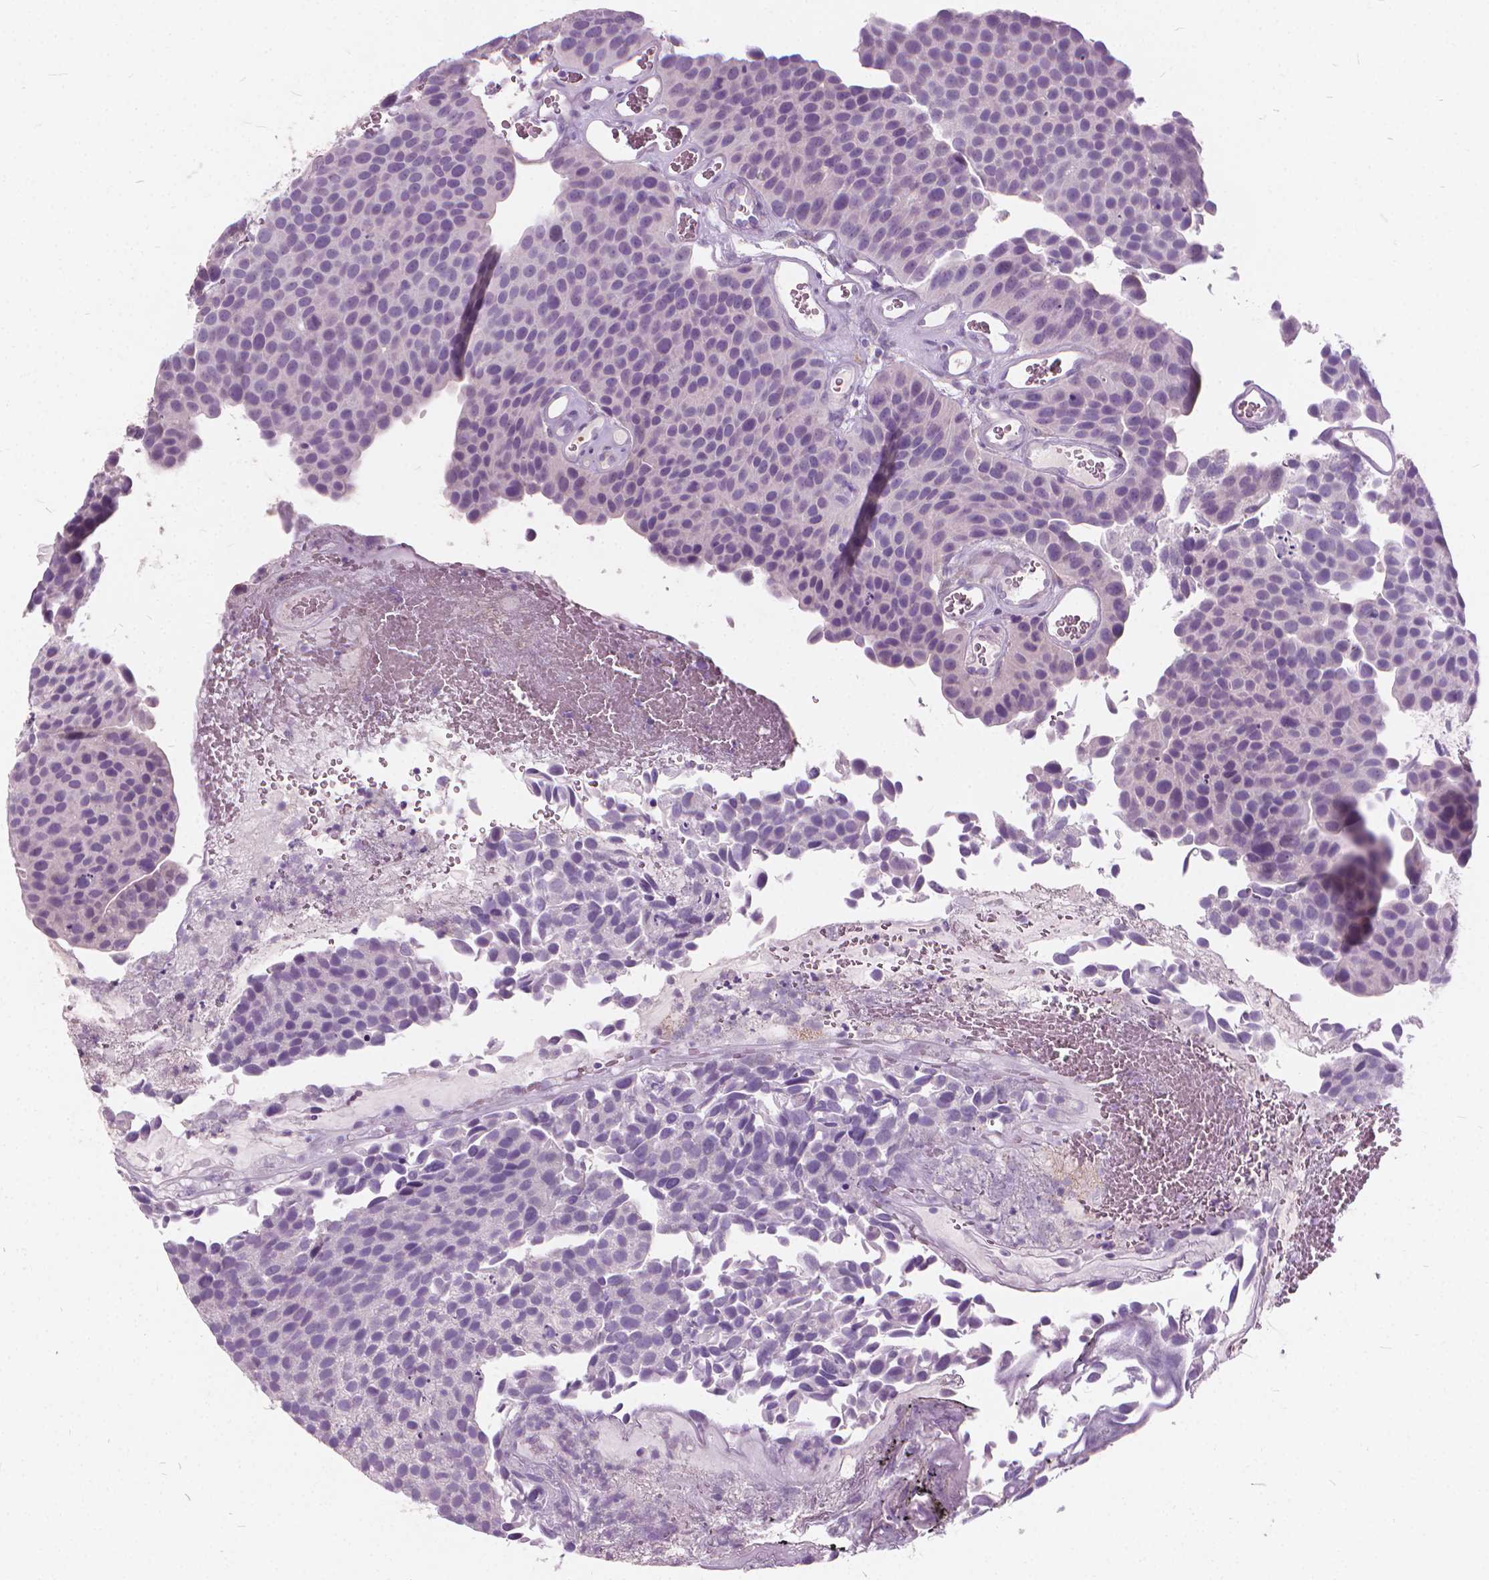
{"staining": {"intensity": "negative", "quantity": "none", "location": "none"}, "tissue": "urothelial cancer", "cell_type": "Tumor cells", "image_type": "cancer", "snomed": [{"axis": "morphology", "description": "Urothelial carcinoma, Low grade"}, {"axis": "topography", "description": "Urinary bladder"}], "caption": "This micrograph is of urothelial carcinoma (low-grade) stained with immunohistochemistry (IHC) to label a protein in brown with the nuclei are counter-stained blue. There is no staining in tumor cells.", "gene": "DNM1", "patient": {"sex": "female", "age": 69}}